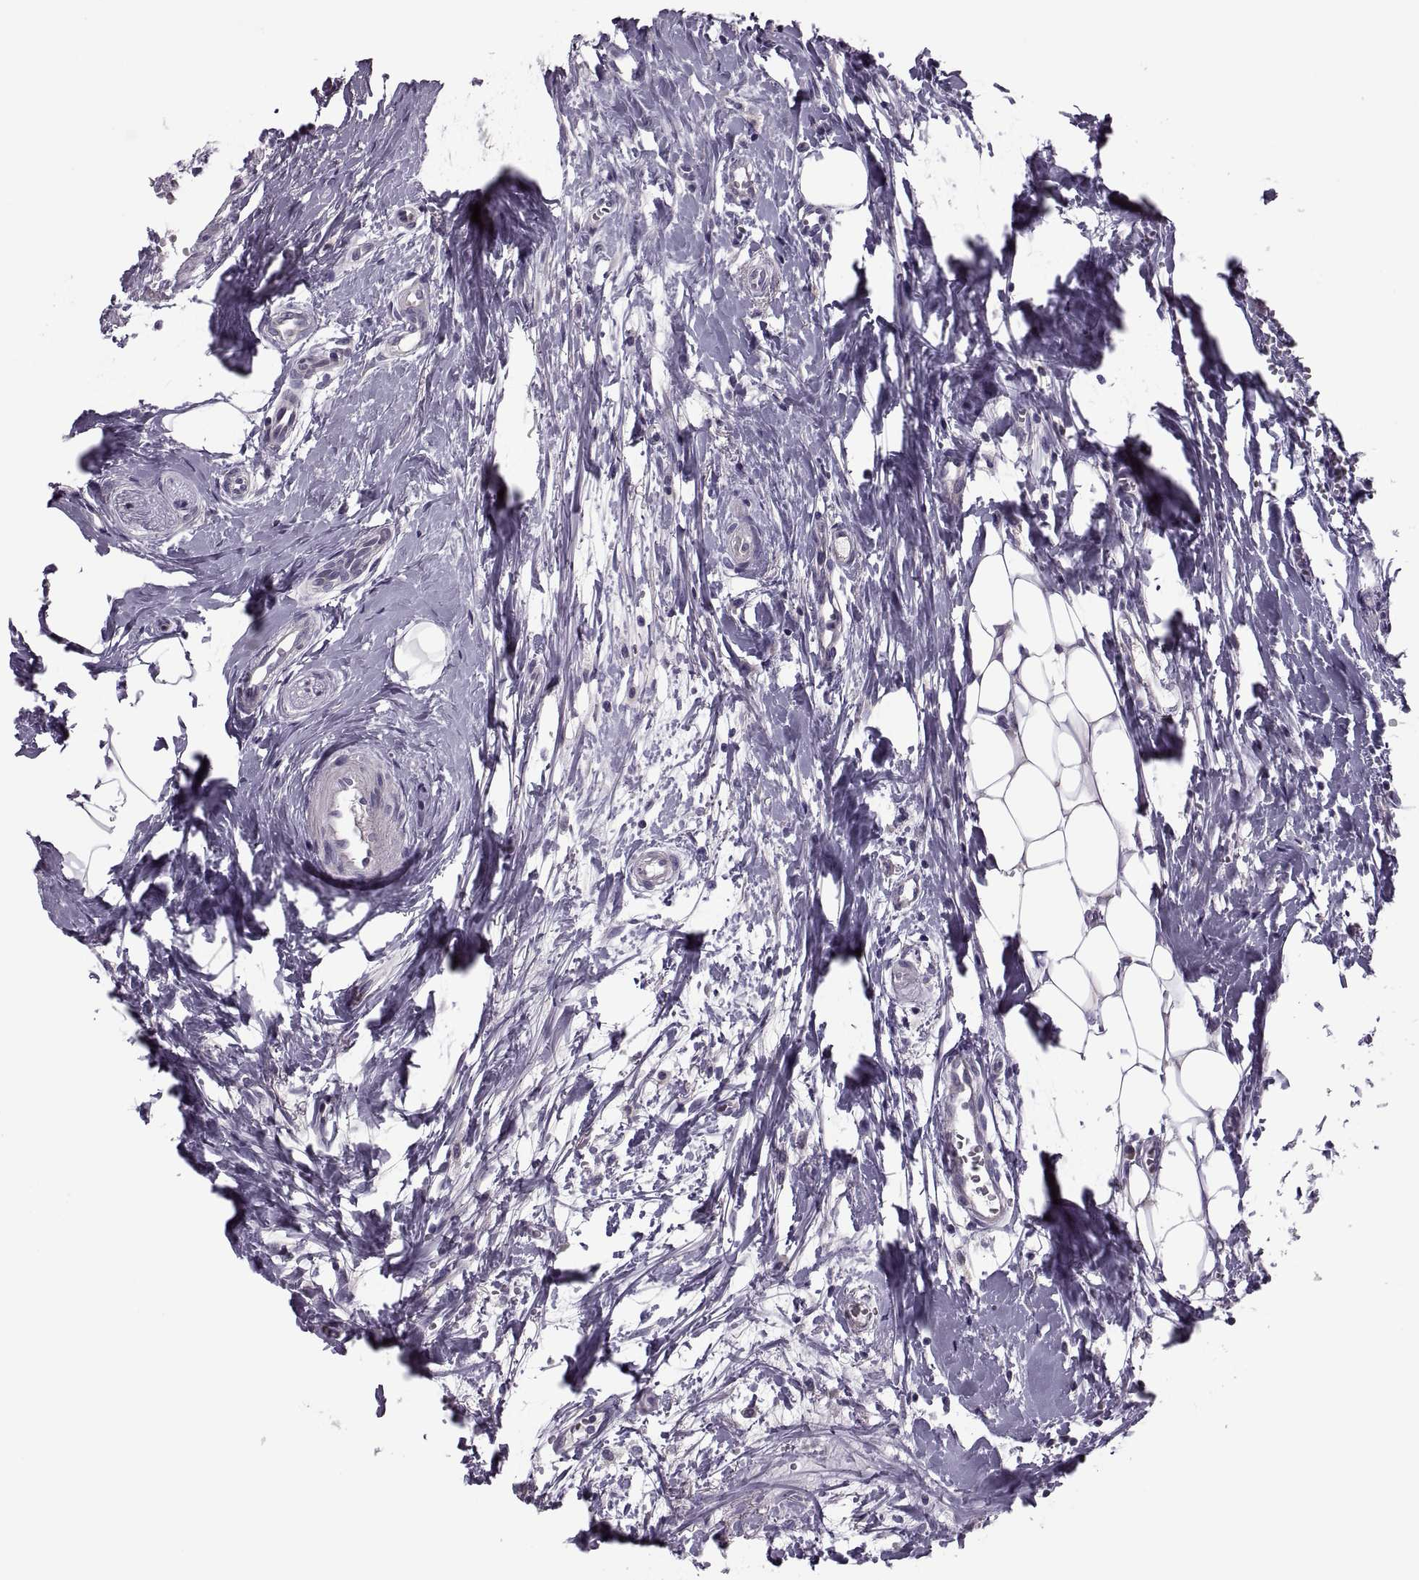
{"staining": {"intensity": "negative", "quantity": "none", "location": "none"}, "tissue": "head and neck cancer", "cell_type": "Tumor cells", "image_type": "cancer", "snomed": [{"axis": "morphology", "description": "Squamous cell carcinoma, NOS"}, {"axis": "morphology", "description": "Squamous cell carcinoma, metastatic, NOS"}, {"axis": "topography", "description": "Oral tissue"}, {"axis": "topography", "description": "Head-Neck"}], "caption": "DAB (3,3'-diaminobenzidine) immunohistochemical staining of head and neck squamous cell carcinoma demonstrates no significant positivity in tumor cells.", "gene": "PRSS54", "patient": {"sex": "female", "age": 85}}